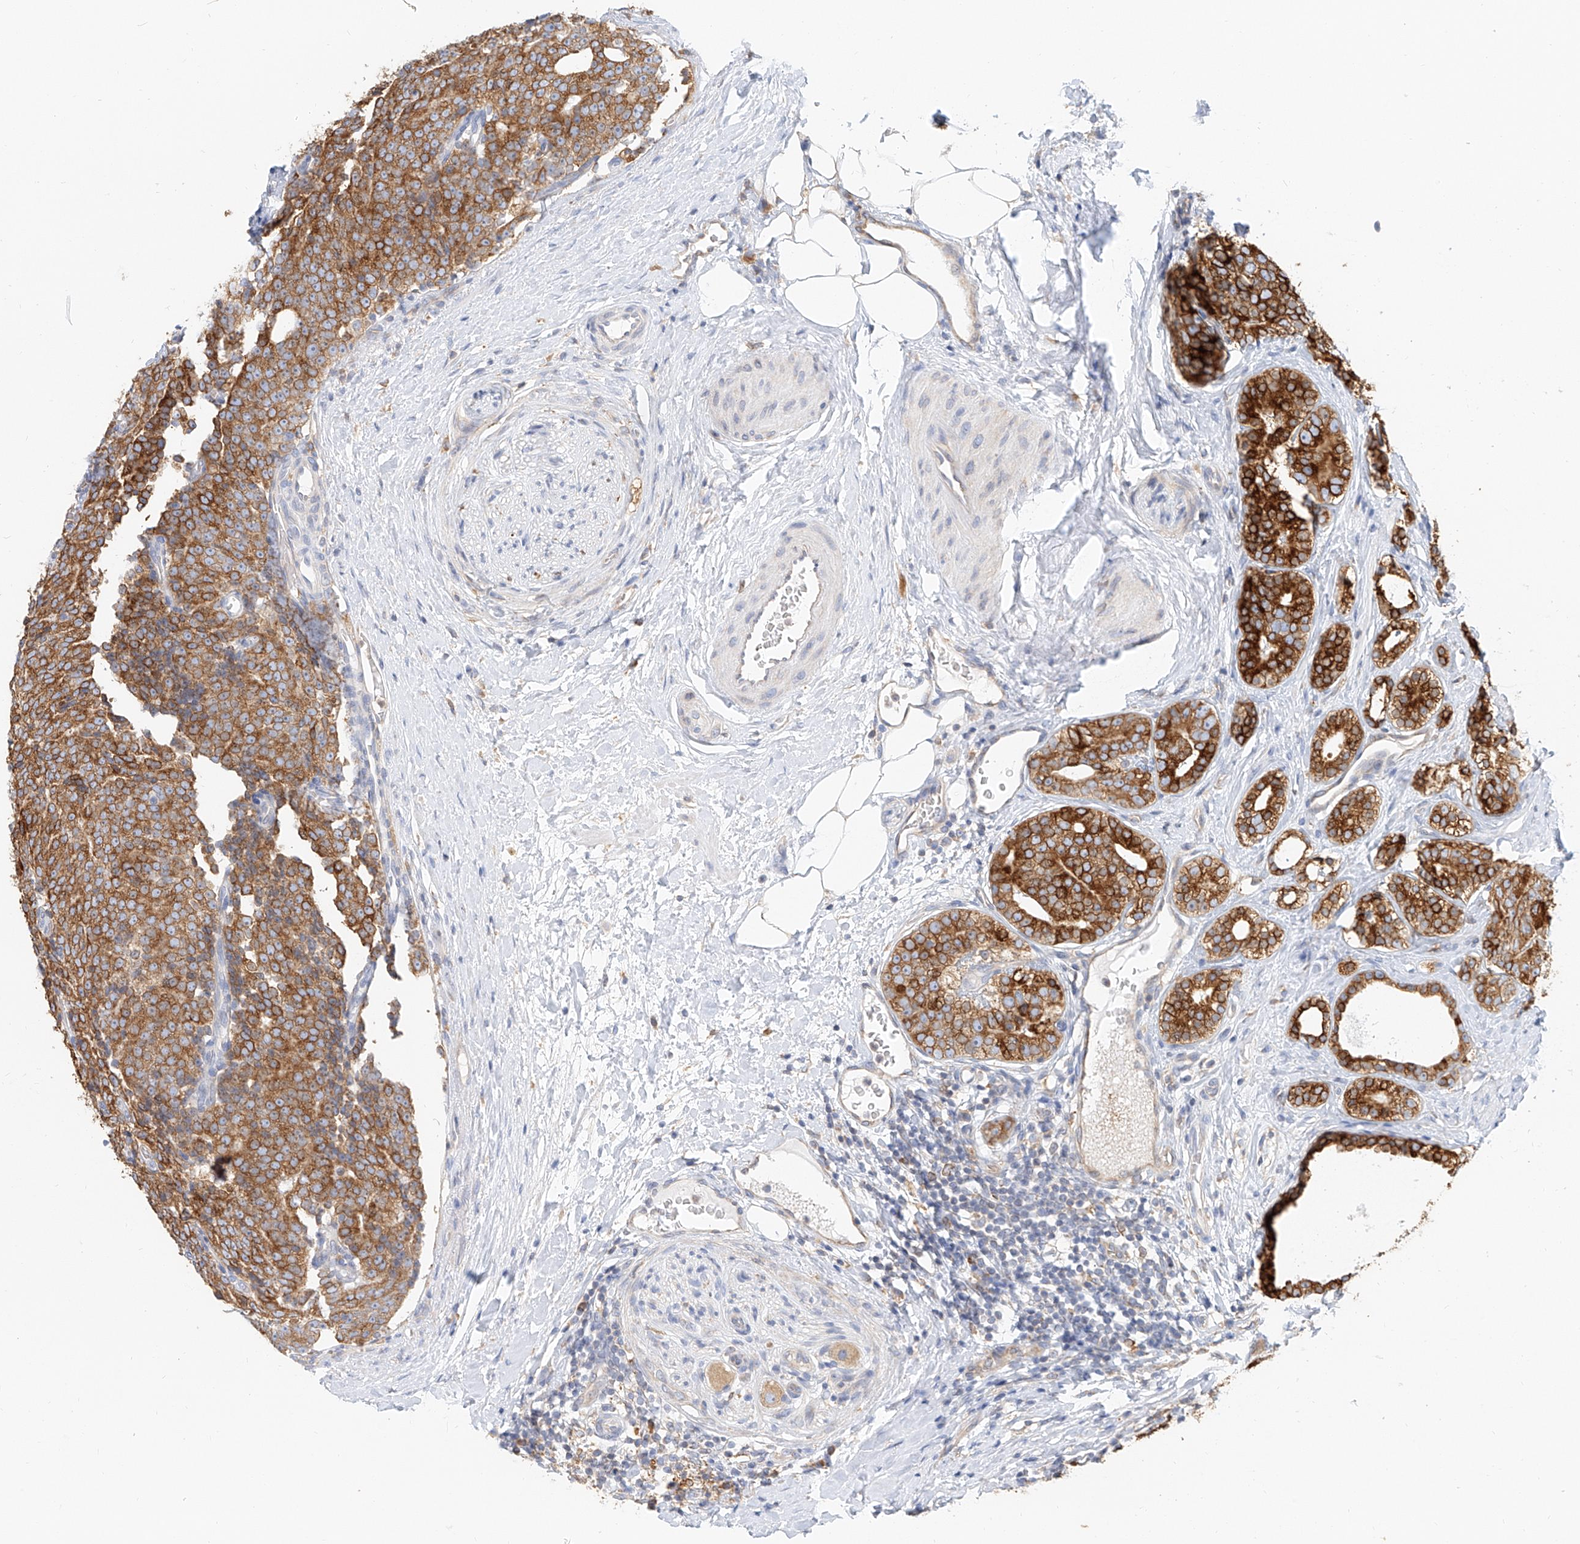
{"staining": {"intensity": "strong", "quantity": ">75%", "location": "cytoplasmic/membranous"}, "tissue": "prostate cancer", "cell_type": "Tumor cells", "image_type": "cancer", "snomed": [{"axis": "morphology", "description": "Adenocarcinoma, High grade"}, {"axis": "topography", "description": "Prostate"}], "caption": "Strong cytoplasmic/membranous protein positivity is seen in about >75% of tumor cells in adenocarcinoma (high-grade) (prostate).", "gene": "DHRS7", "patient": {"sex": "male", "age": 56}}